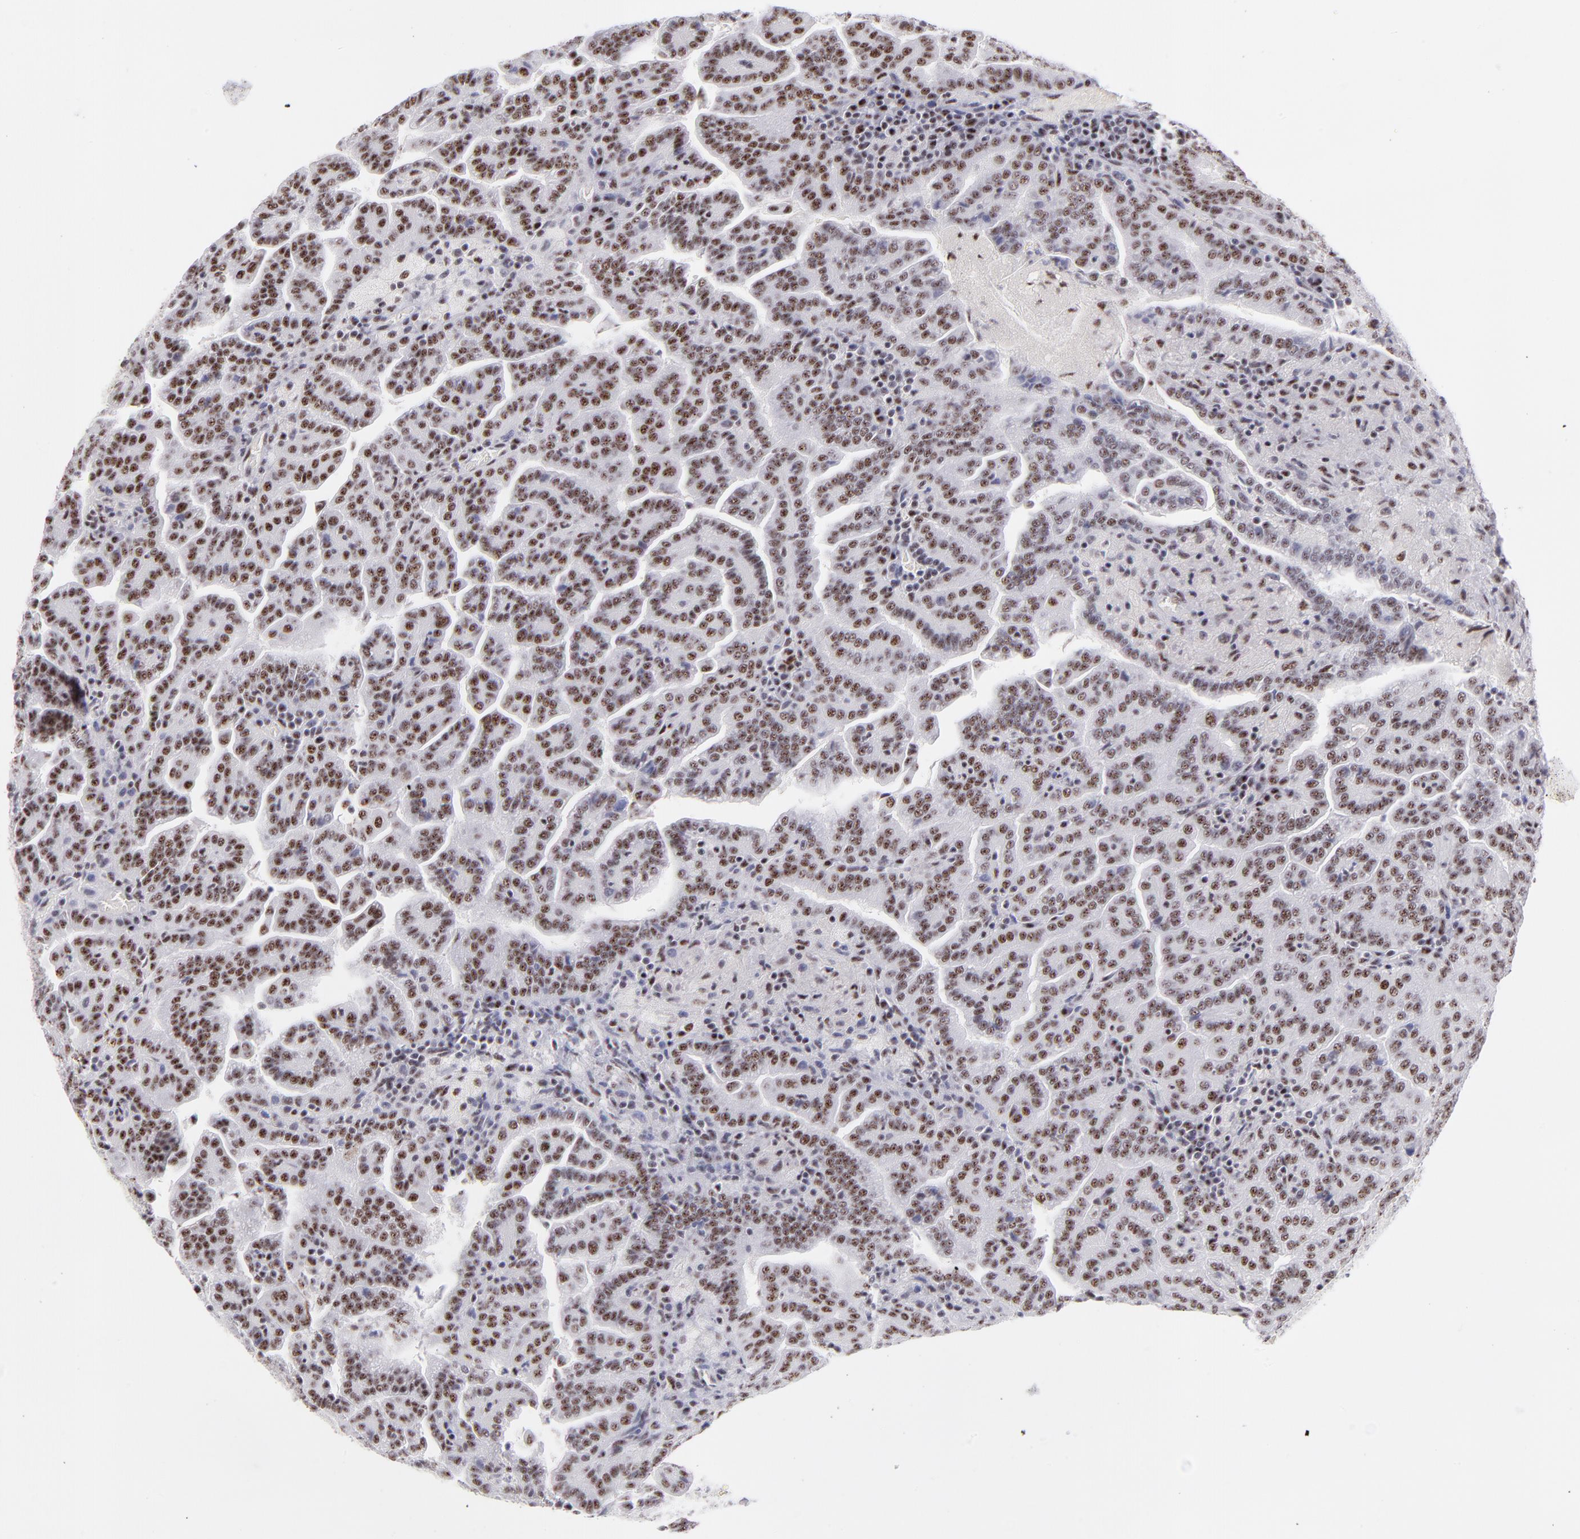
{"staining": {"intensity": "moderate", "quantity": ">75%", "location": "nuclear"}, "tissue": "renal cancer", "cell_type": "Tumor cells", "image_type": "cancer", "snomed": [{"axis": "morphology", "description": "Adenocarcinoma, NOS"}, {"axis": "topography", "description": "Kidney"}], "caption": "Immunohistochemistry of human adenocarcinoma (renal) displays medium levels of moderate nuclear expression in approximately >75% of tumor cells. (DAB IHC with brightfield microscopy, high magnification).", "gene": "CDC25C", "patient": {"sex": "male", "age": 61}}